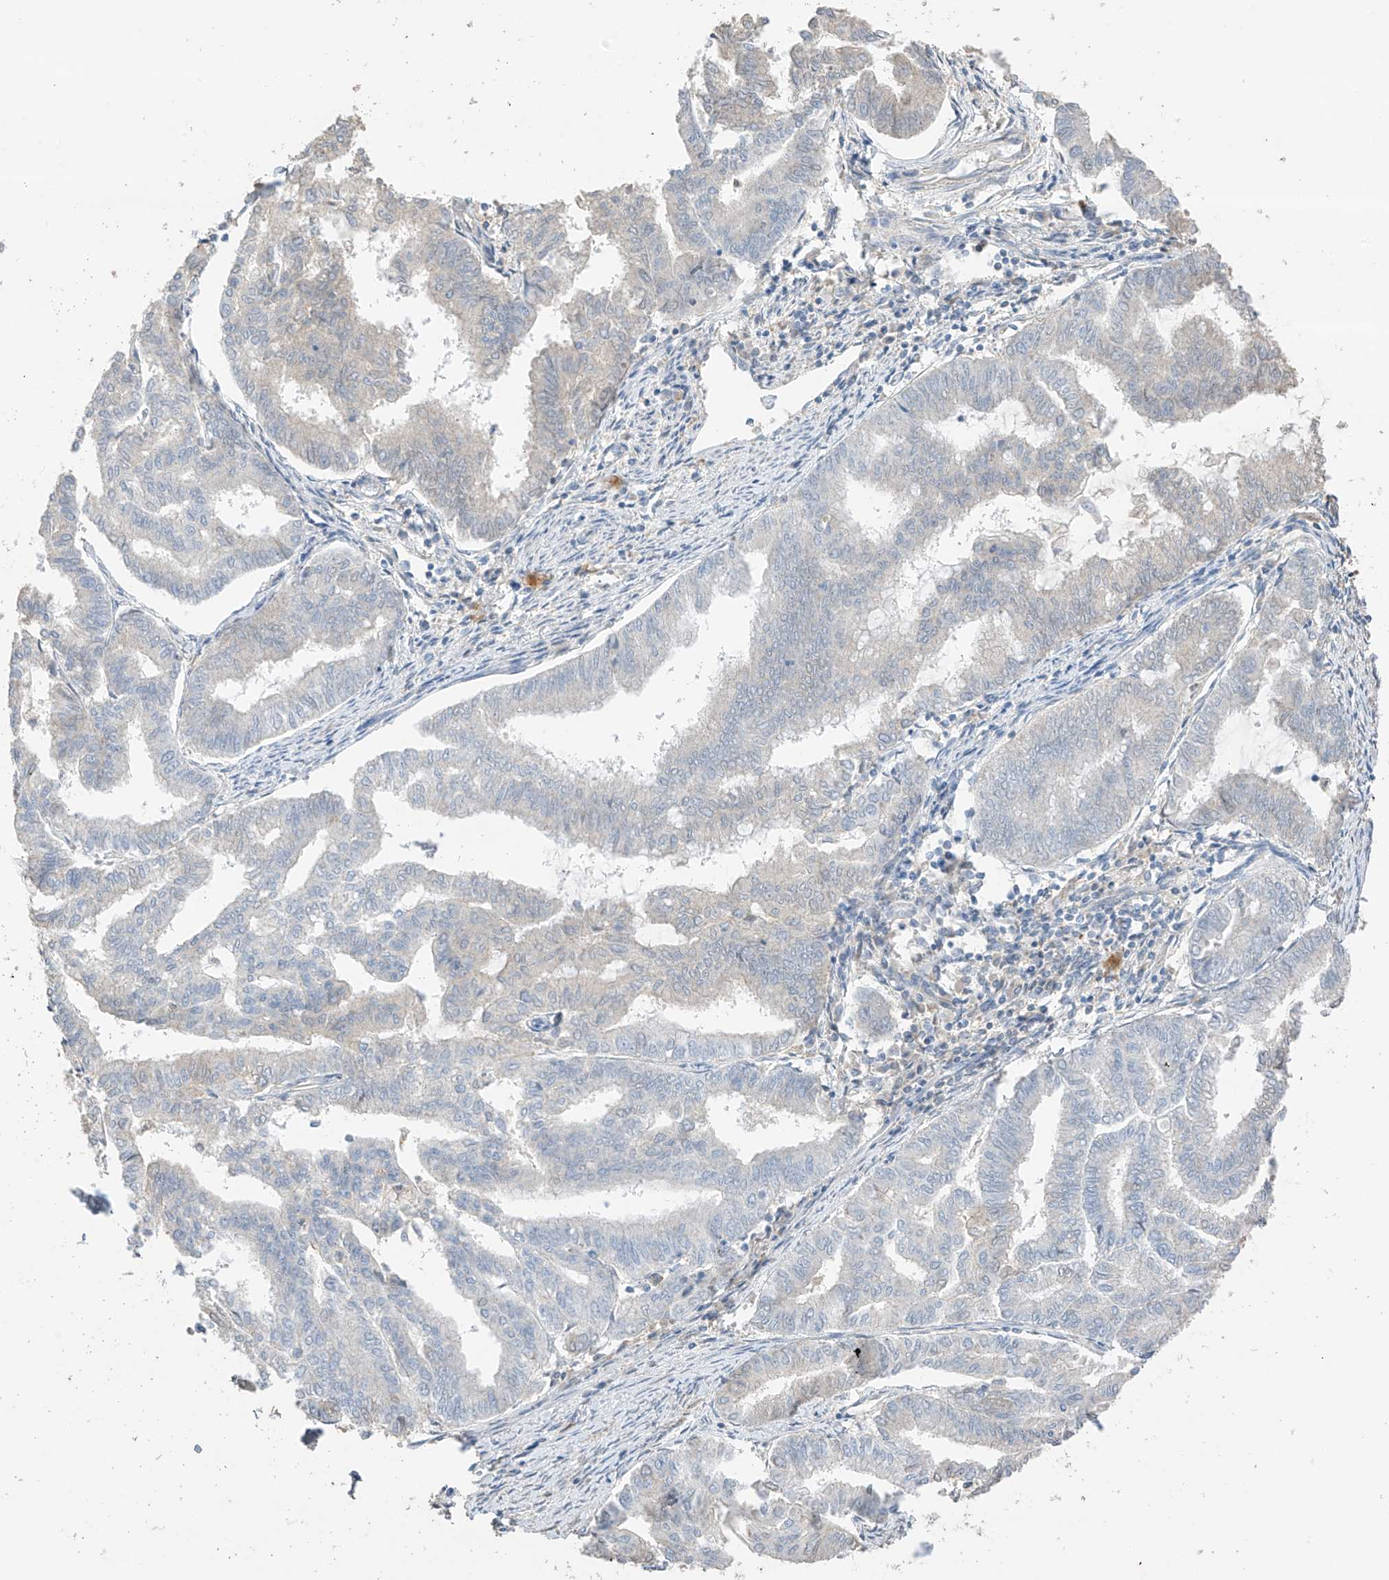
{"staining": {"intensity": "negative", "quantity": "none", "location": "none"}, "tissue": "endometrial cancer", "cell_type": "Tumor cells", "image_type": "cancer", "snomed": [{"axis": "morphology", "description": "Adenocarcinoma, NOS"}, {"axis": "topography", "description": "Endometrium"}], "caption": "This is a micrograph of immunohistochemistry (IHC) staining of endometrial cancer (adenocarcinoma), which shows no staining in tumor cells.", "gene": "CAPN13", "patient": {"sex": "female", "age": 79}}